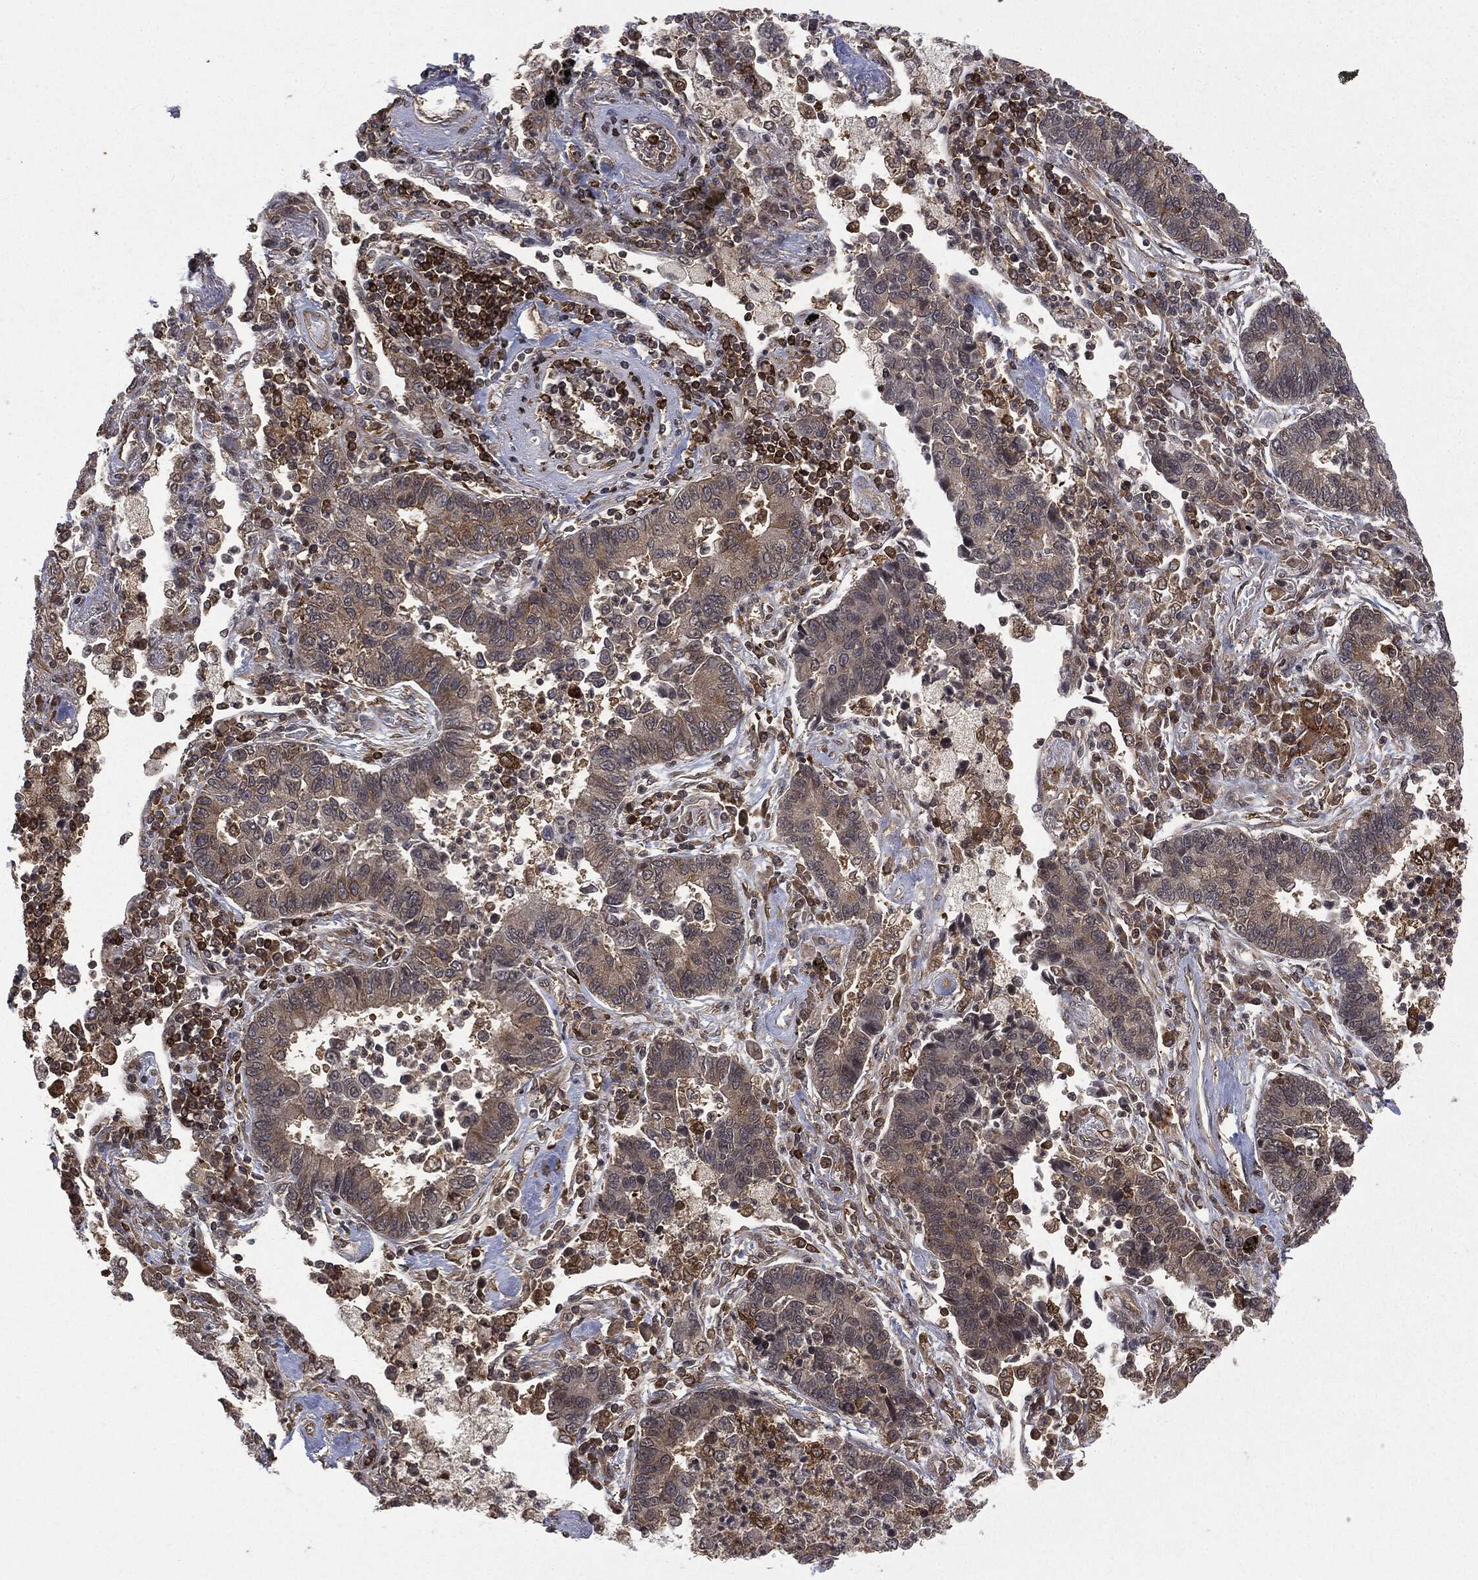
{"staining": {"intensity": "weak", "quantity": "25%-75%", "location": "cytoplasmic/membranous"}, "tissue": "lung cancer", "cell_type": "Tumor cells", "image_type": "cancer", "snomed": [{"axis": "morphology", "description": "Adenocarcinoma, NOS"}, {"axis": "topography", "description": "Lung"}], "caption": "High-power microscopy captured an IHC image of adenocarcinoma (lung), revealing weak cytoplasmic/membranous positivity in about 25%-75% of tumor cells.", "gene": "SNX5", "patient": {"sex": "female", "age": 57}}